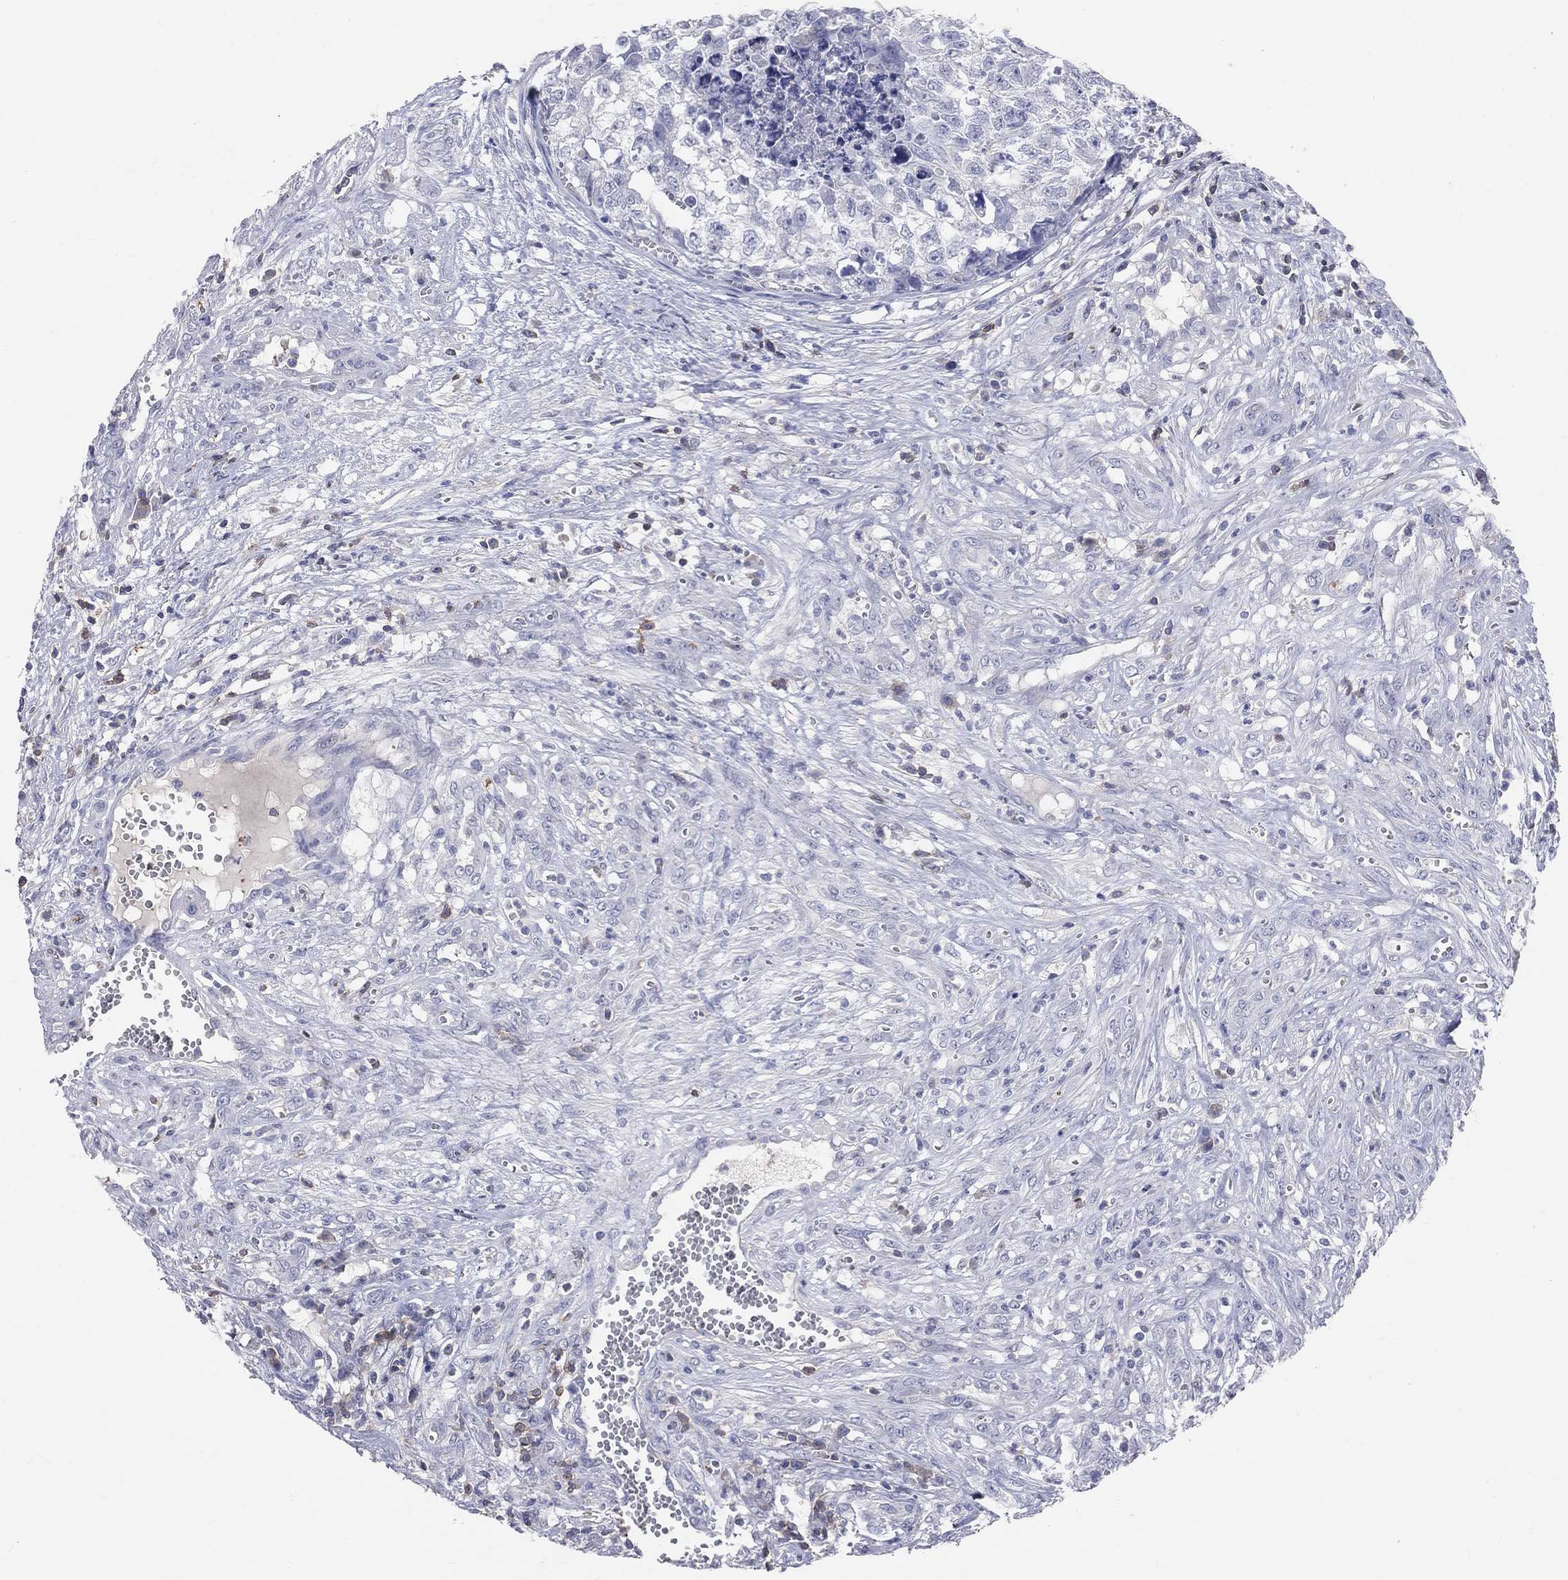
{"staining": {"intensity": "negative", "quantity": "none", "location": "none"}, "tissue": "testis cancer", "cell_type": "Tumor cells", "image_type": "cancer", "snomed": [{"axis": "morphology", "description": "Seminoma, NOS"}, {"axis": "morphology", "description": "Carcinoma, Embryonal, NOS"}, {"axis": "topography", "description": "Testis"}], "caption": "There is no significant positivity in tumor cells of testis cancer (embryonal carcinoma). The staining was performed using DAB (3,3'-diaminobenzidine) to visualize the protein expression in brown, while the nuclei were stained in blue with hematoxylin (Magnification: 20x).", "gene": "LAT", "patient": {"sex": "male", "age": 22}}